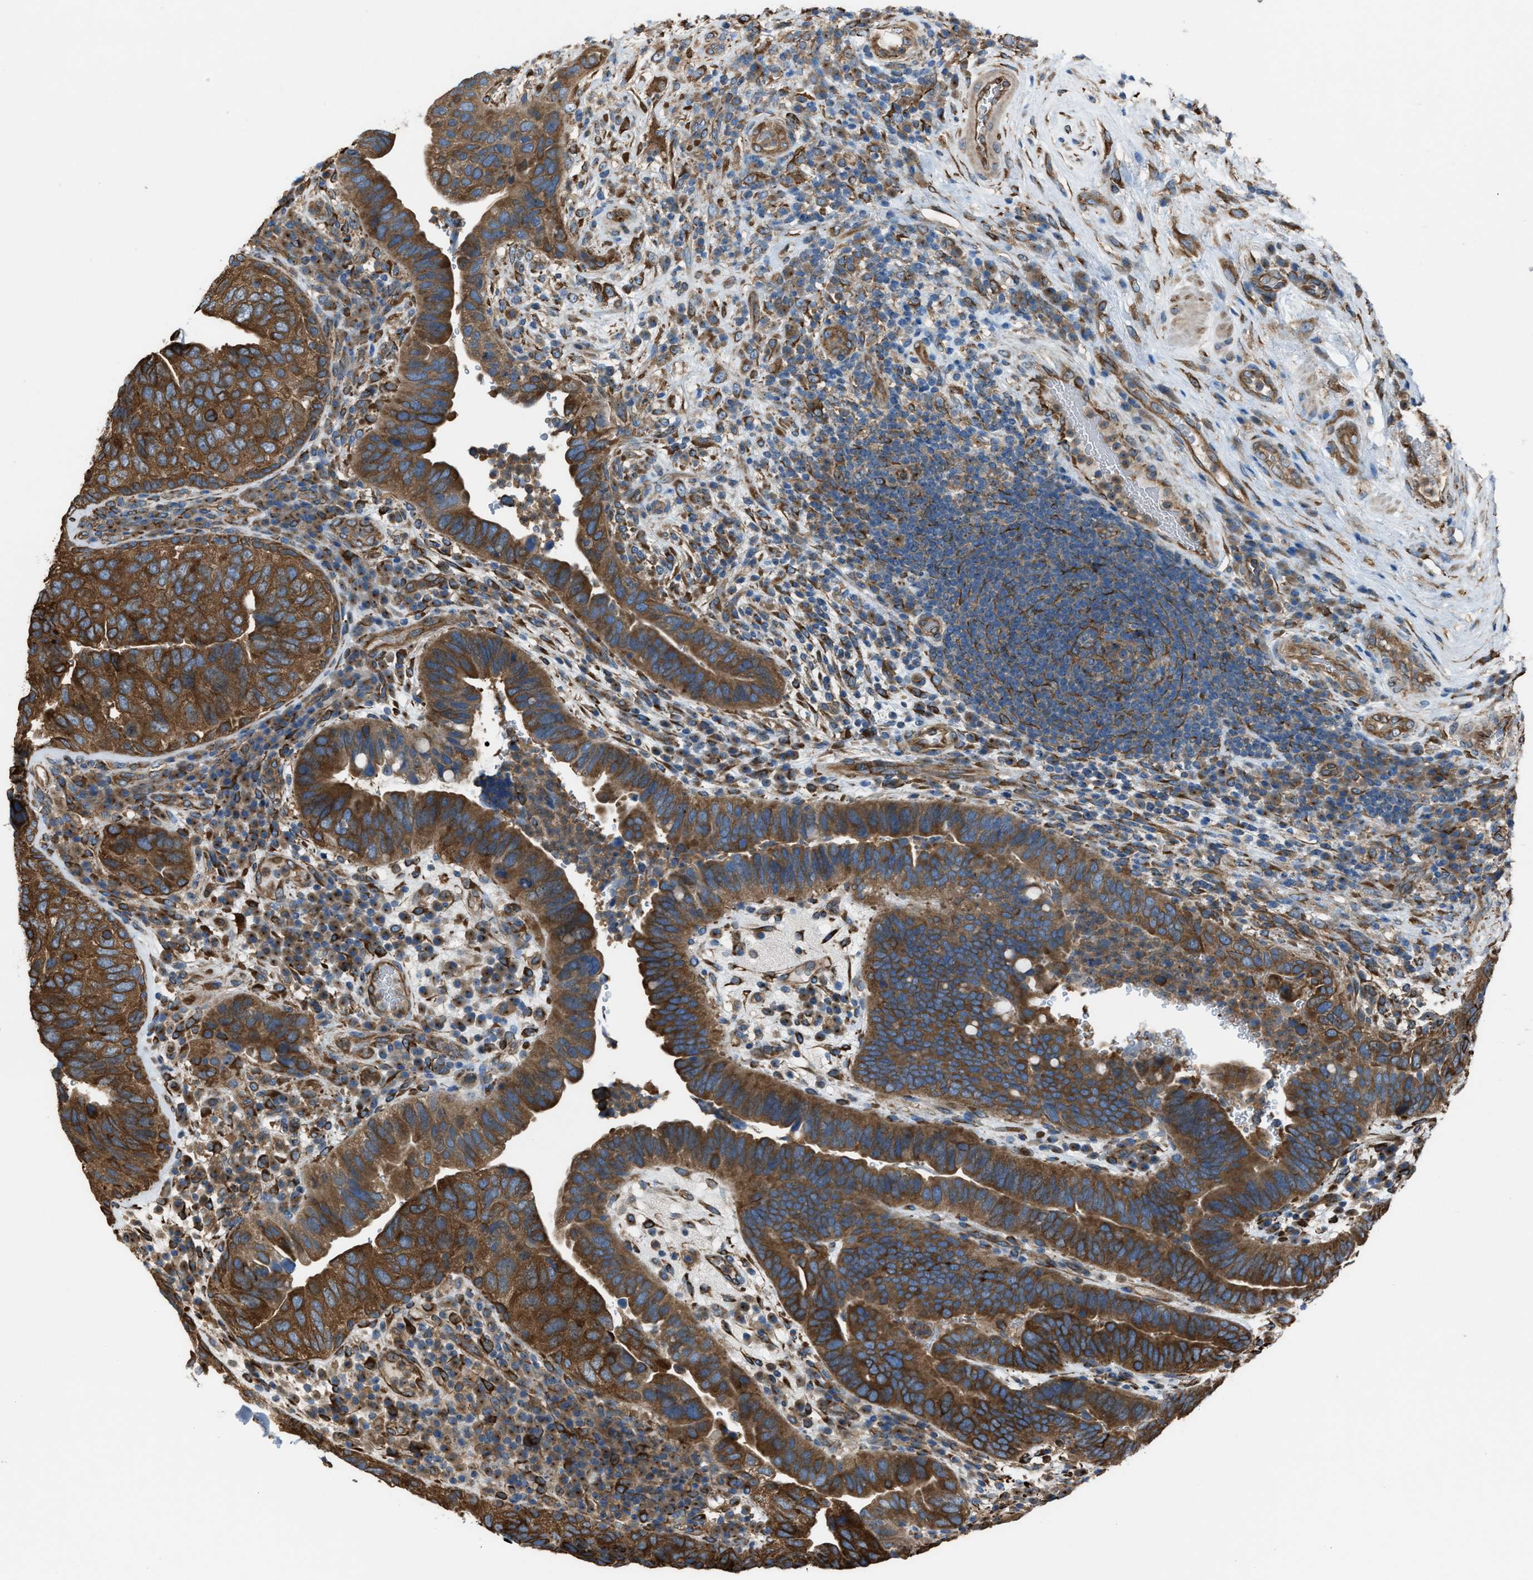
{"staining": {"intensity": "strong", "quantity": ">75%", "location": "cytoplasmic/membranous"}, "tissue": "urothelial cancer", "cell_type": "Tumor cells", "image_type": "cancer", "snomed": [{"axis": "morphology", "description": "Urothelial carcinoma, High grade"}, {"axis": "topography", "description": "Urinary bladder"}], "caption": "Immunohistochemistry (DAB (3,3'-diaminobenzidine)) staining of human urothelial cancer exhibits strong cytoplasmic/membranous protein expression in approximately >75% of tumor cells.", "gene": "TRPC1", "patient": {"sex": "female", "age": 82}}